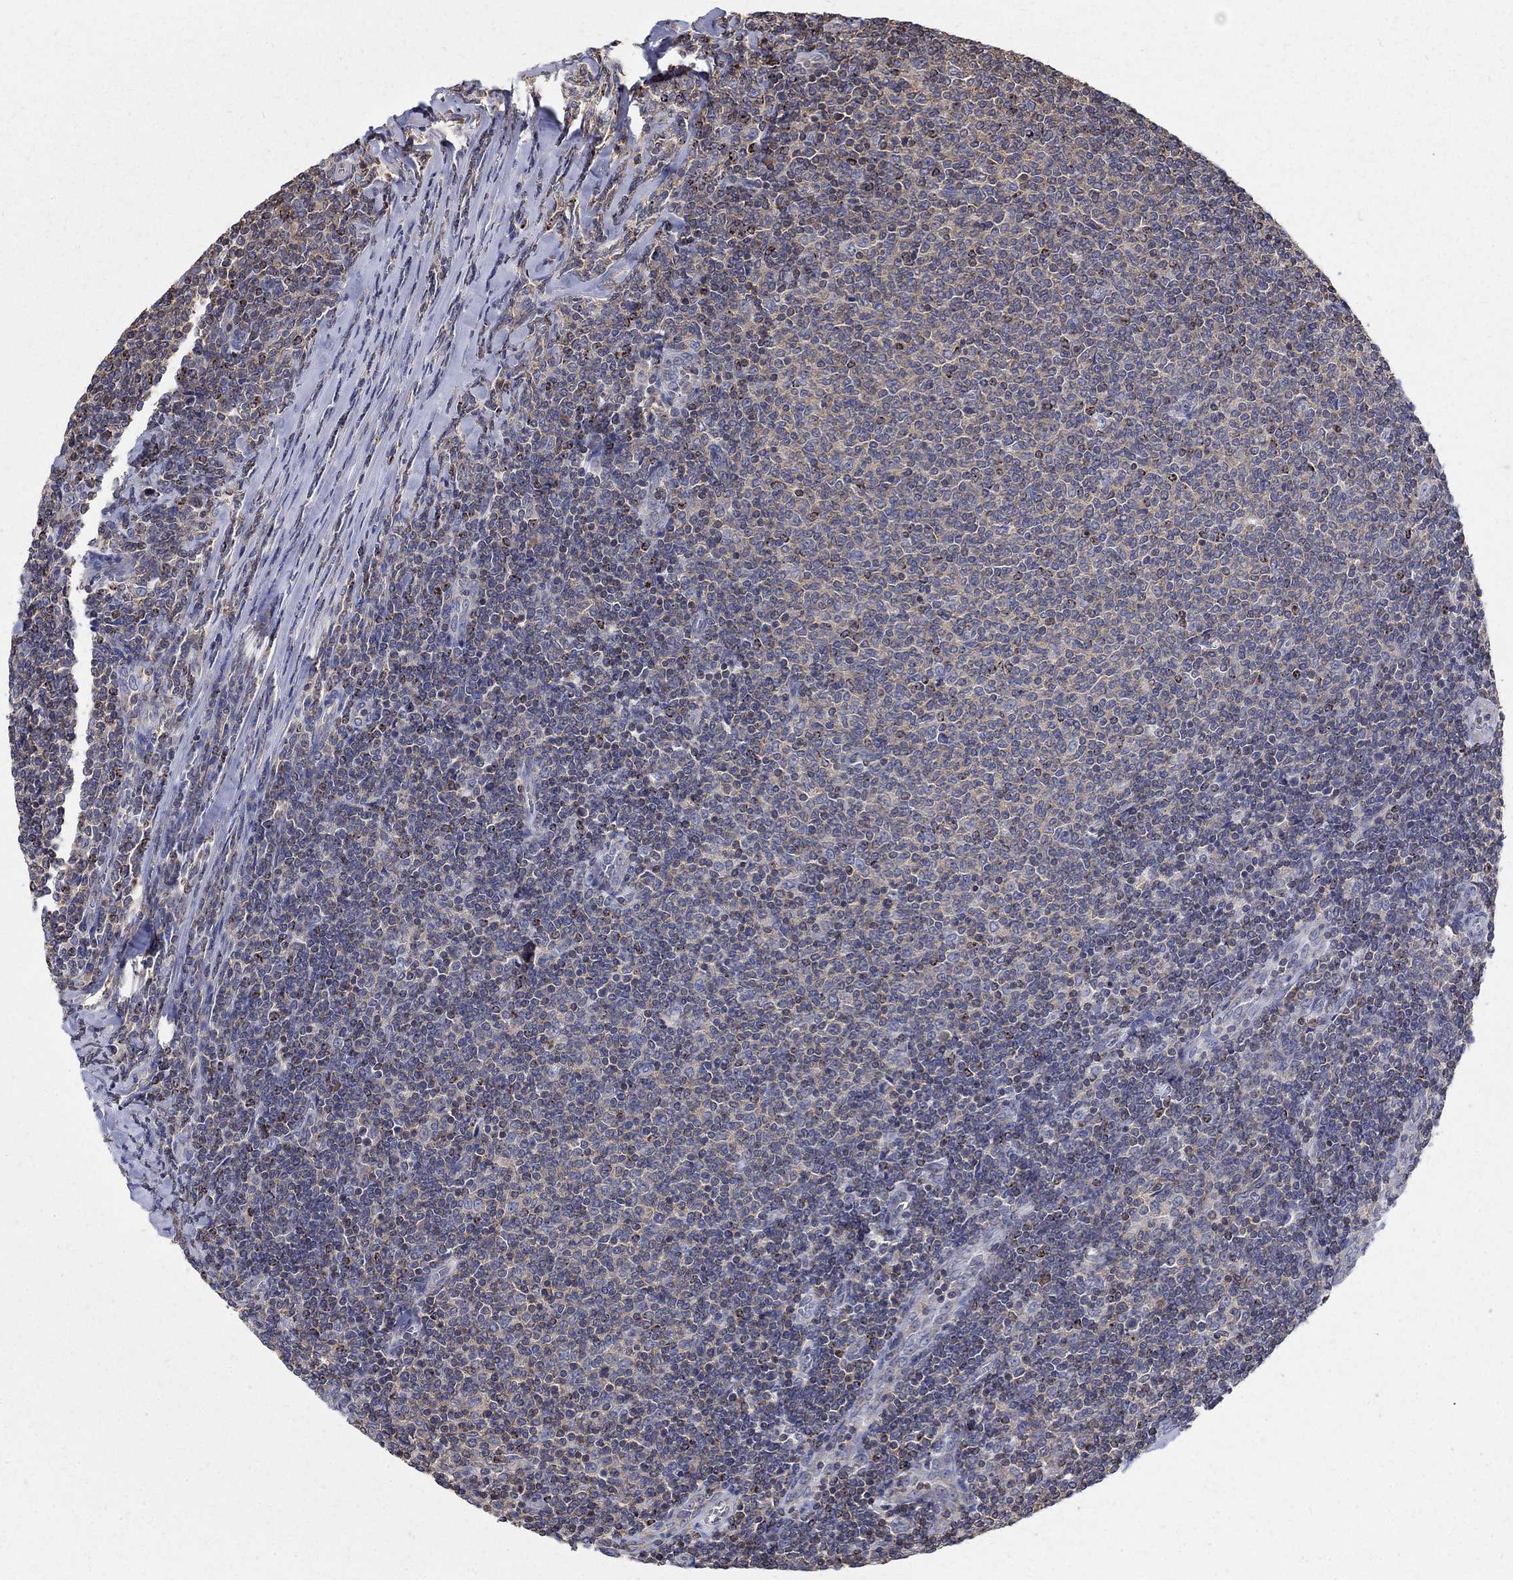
{"staining": {"intensity": "weak", "quantity": ">75%", "location": "cytoplasmic/membranous"}, "tissue": "lymphoma", "cell_type": "Tumor cells", "image_type": "cancer", "snomed": [{"axis": "morphology", "description": "Malignant lymphoma, non-Hodgkin's type, Low grade"}, {"axis": "topography", "description": "Lymph node"}], "caption": "Human low-grade malignant lymphoma, non-Hodgkin's type stained for a protein (brown) demonstrates weak cytoplasmic/membranous positive expression in about >75% of tumor cells.", "gene": "AGAP2", "patient": {"sex": "male", "age": 52}}